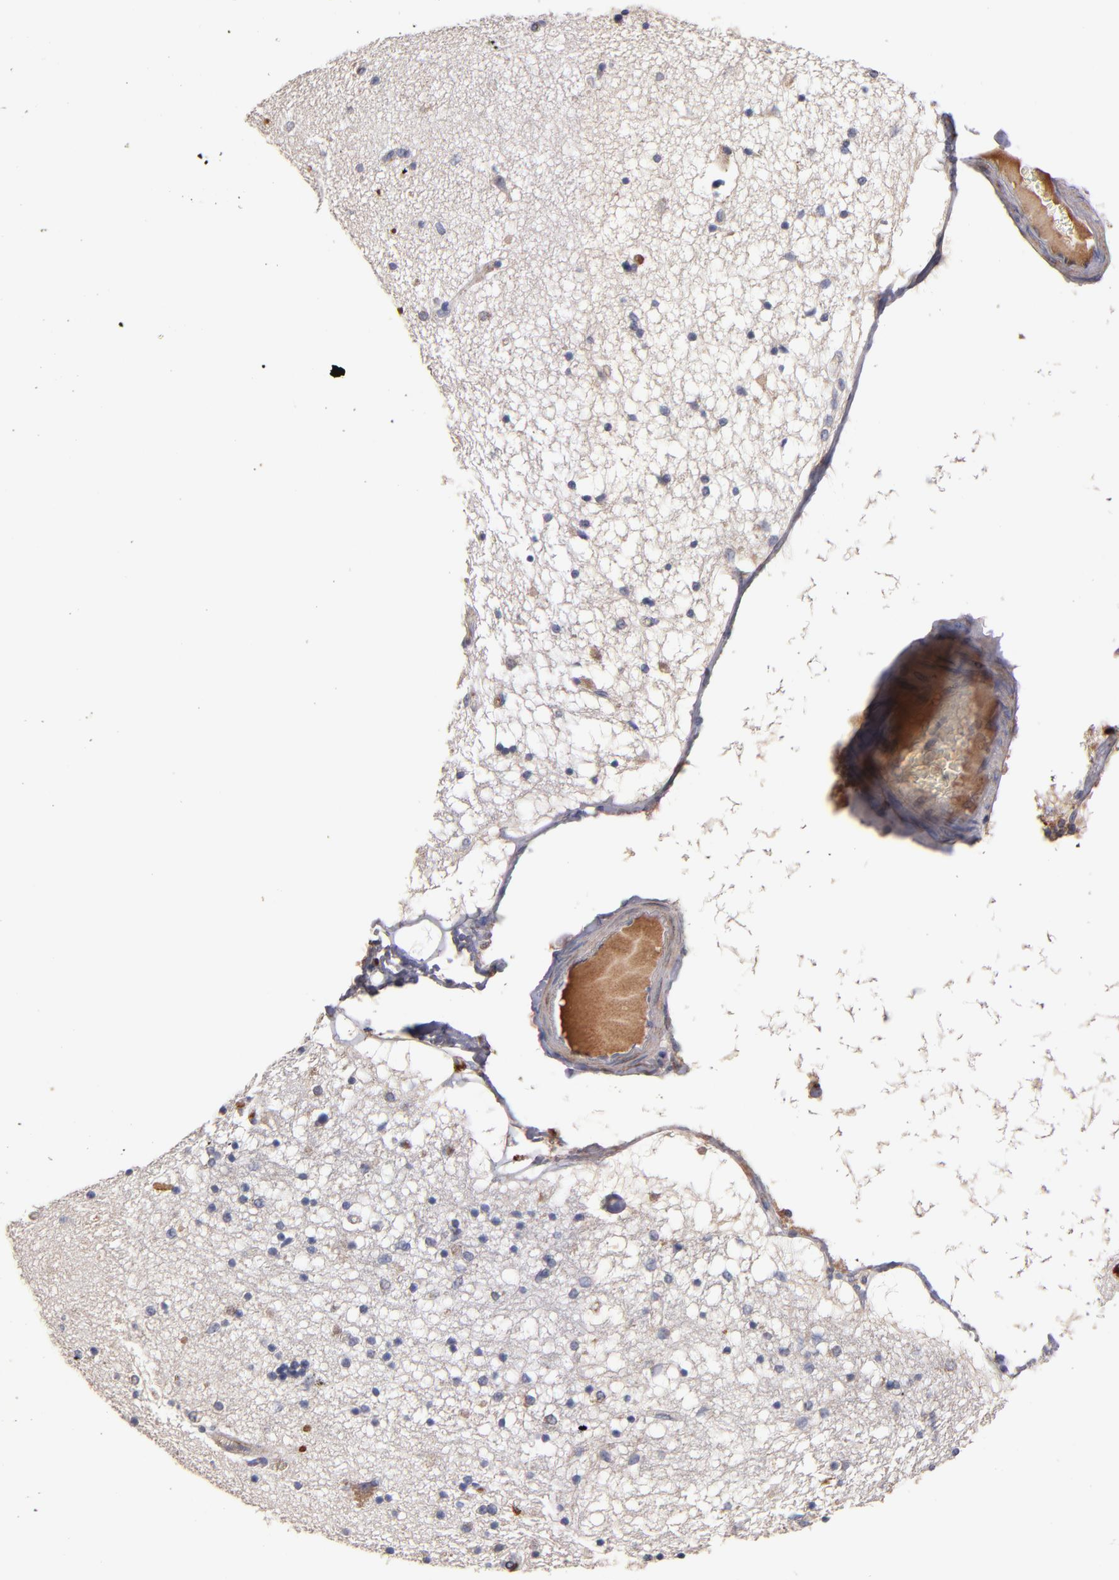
{"staining": {"intensity": "weak", "quantity": "25%-75%", "location": "cytoplasmic/membranous"}, "tissue": "hippocampus", "cell_type": "Glial cells", "image_type": "normal", "snomed": [{"axis": "morphology", "description": "Normal tissue, NOS"}, {"axis": "topography", "description": "Hippocampus"}], "caption": "Glial cells reveal low levels of weak cytoplasmic/membranous staining in approximately 25%-75% of cells in unremarkable hippocampus.", "gene": "DACT1", "patient": {"sex": "female", "age": 54}}